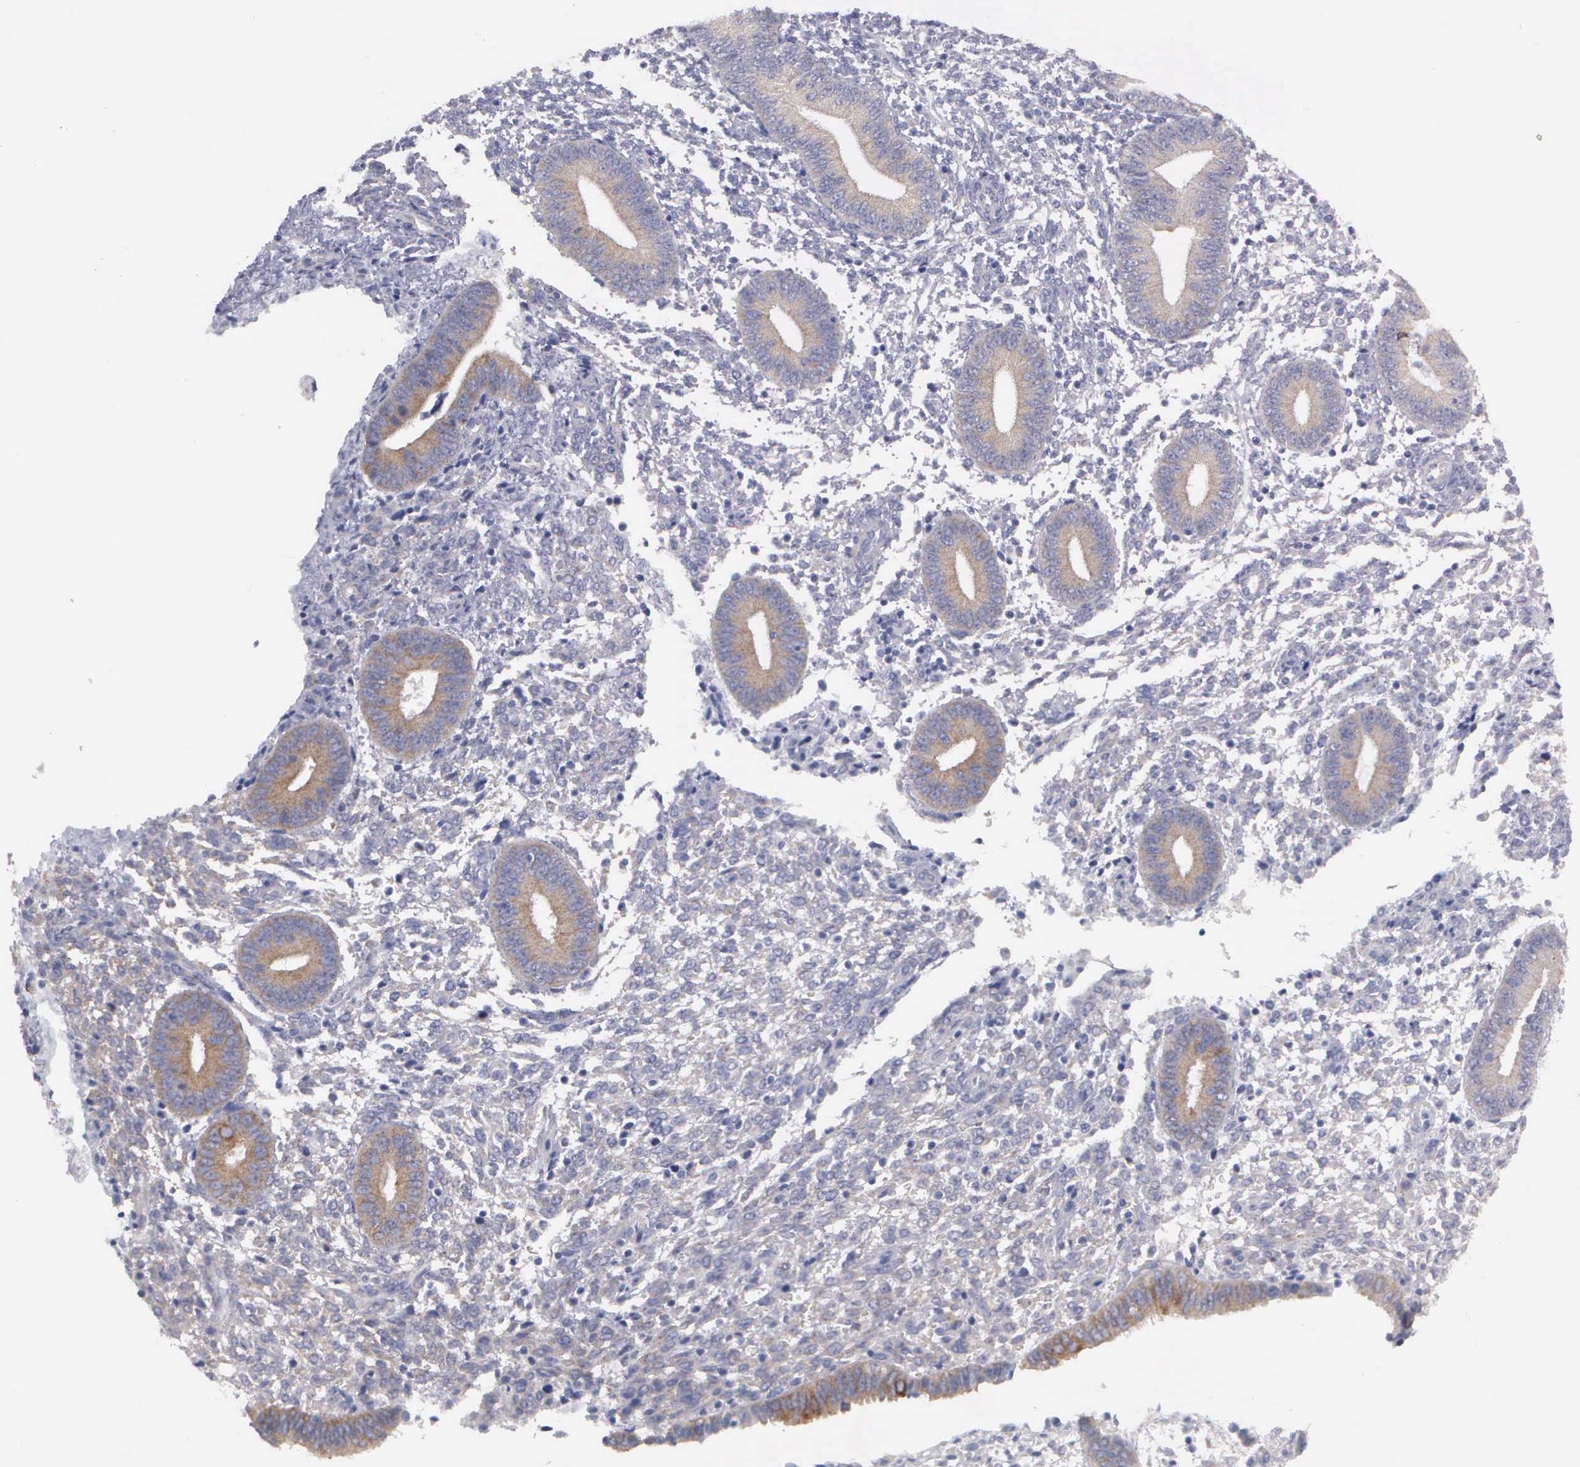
{"staining": {"intensity": "negative", "quantity": "none", "location": "none"}, "tissue": "endometrium", "cell_type": "Cells in endometrial stroma", "image_type": "normal", "snomed": [{"axis": "morphology", "description": "Normal tissue, NOS"}, {"axis": "topography", "description": "Endometrium"}], "caption": "Immunohistochemical staining of normal endometrium shows no significant expression in cells in endometrial stroma. (DAB (3,3'-diaminobenzidine) immunohistochemistry (IHC), high magnification).", "gene": "CEP170B", "patient": {"sex": "female", "age": 35}}